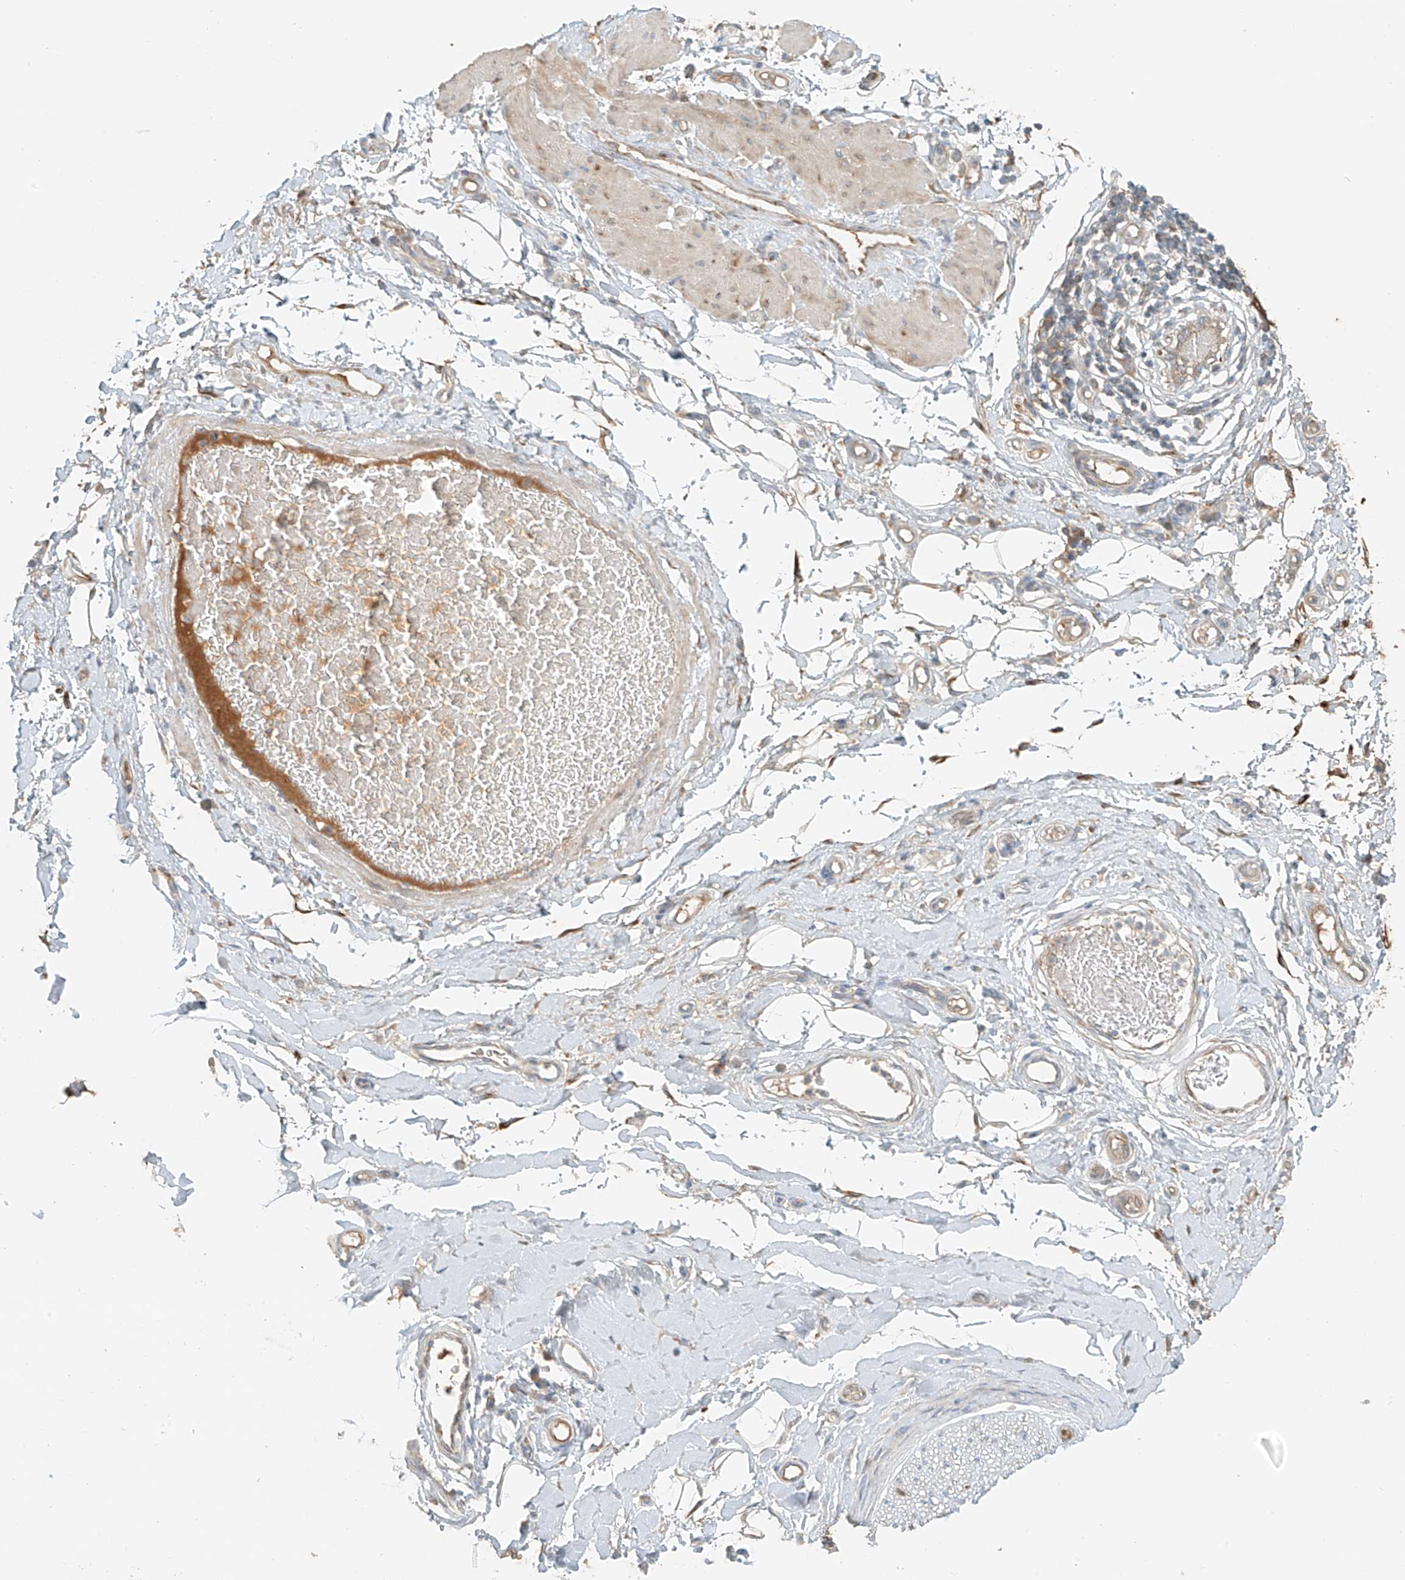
{"staining": {"intensity": "weak", "quantity": "25%-75%", "location": "cytoplasmic/membranous"}, "tissue": "adipose tissue", "cell_type": "Adipocytes", "image_type": "normal", "snomed": [{"axis": "morphology", "description": "Normal tissue, NOS"}, {"axis": "morphology", "description": "Adenocarcinoma, NOS"}, {"axis": "topography", "description": "Stomach, upper"}, {"axis": "topography", "description": "Peripheral nerve tissue"}], "caption": "Immunohistochemistry (IHC) photomicrograph of benign human adipose tissue stained for a protein (brown), which displays low levels of weak cytoplasmic/membranous positivity in about 25%-75% of adipocytes.", "gene": "FSTL1", "patient": {"sex": "male", "age": 62}}